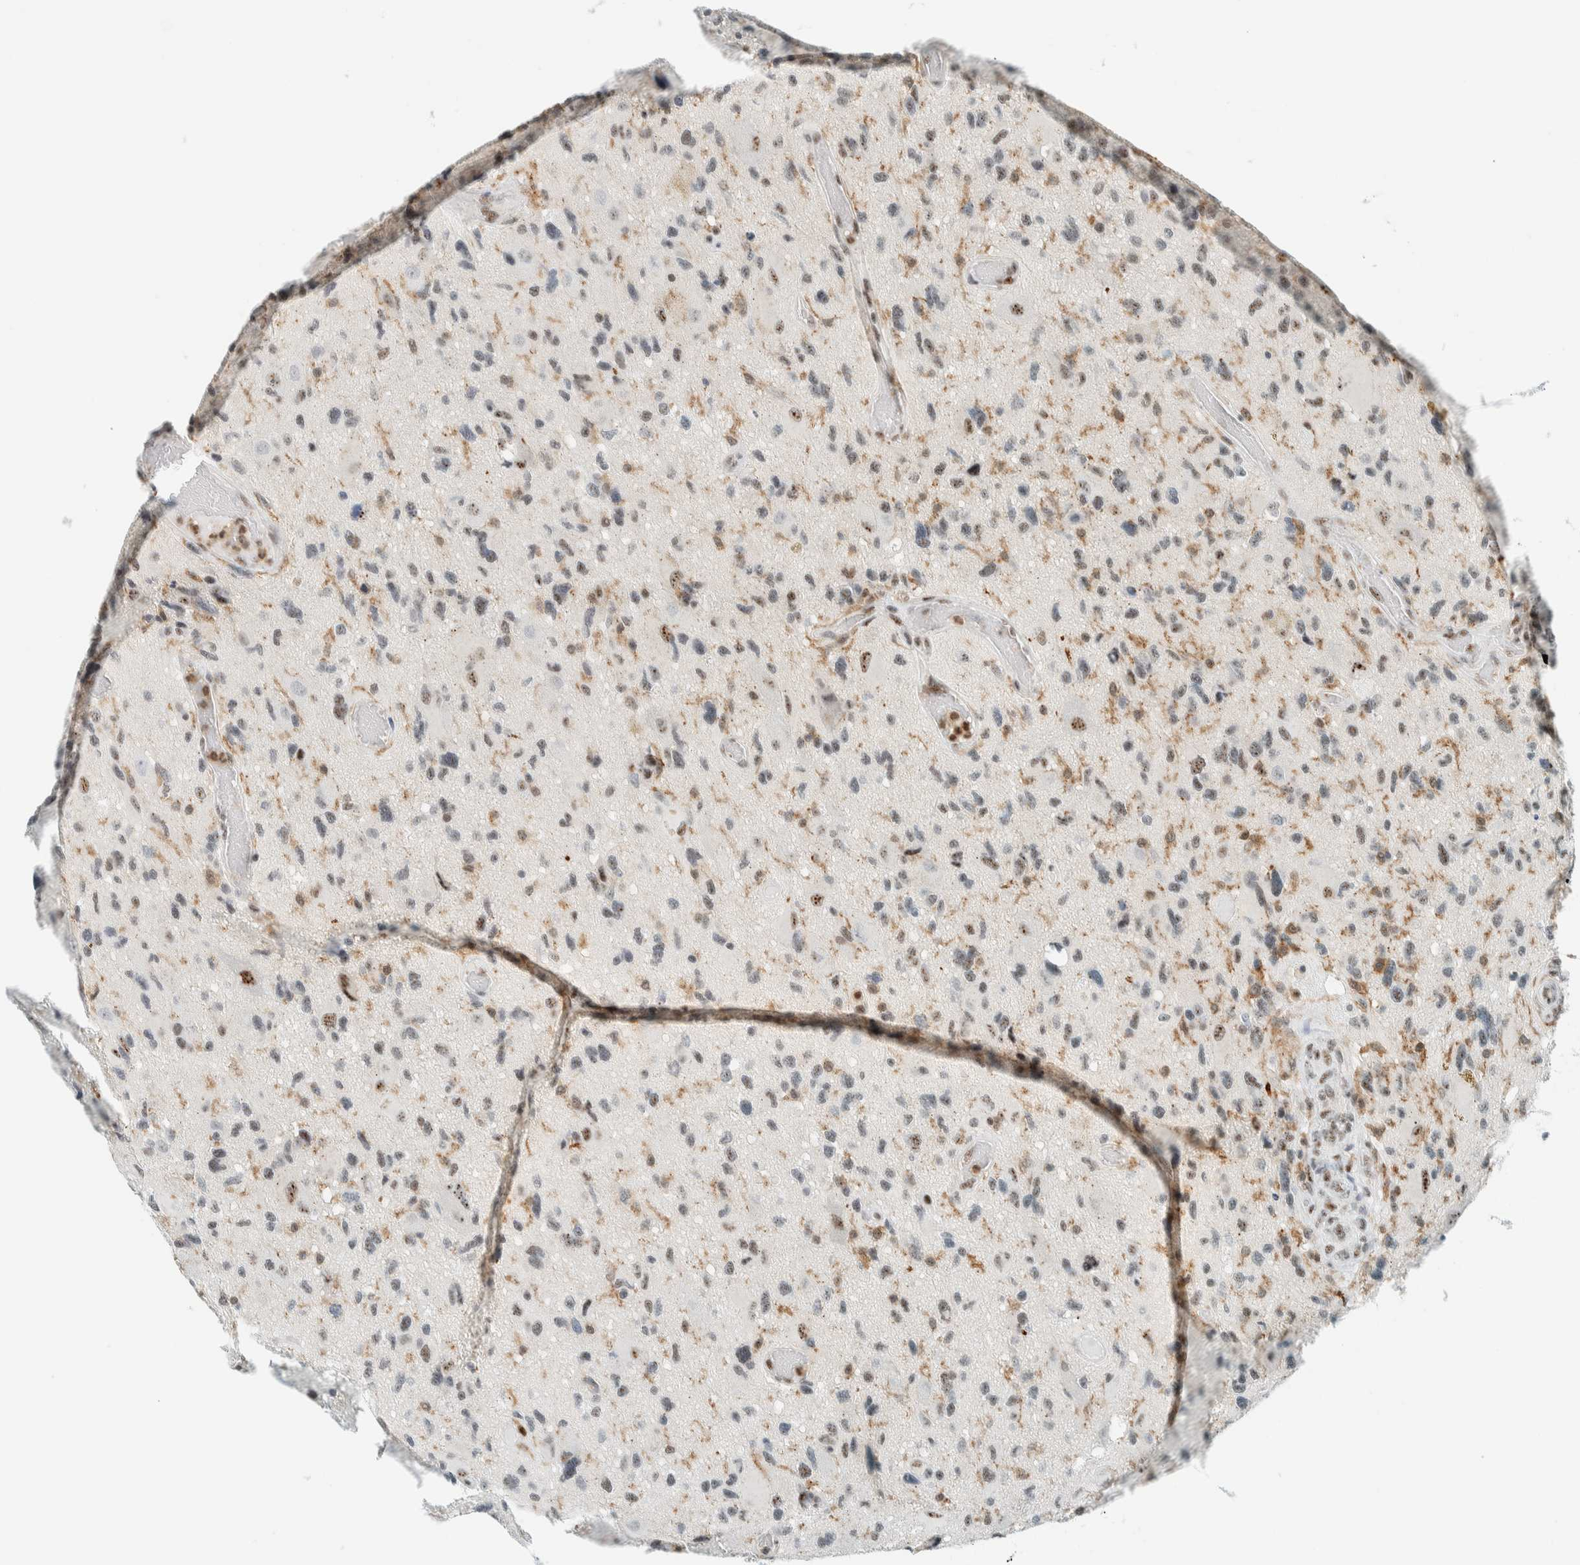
{"staining": {"intensity": "weak", "quantity": "25%-75%", "location": "nuclear"}, "tissue": "glioma", "cell_type": "Tumor cells", "image_type": "cancer", "snomed": [{"axis": "morphology", "description": "Glioma, malignant, High grade"}, {"axis": "topography", "description": "Brain"}], "caption": "Protein expression by immunohistochemistry (IHC) reveals weak nuclear positivity in about 25%-75% of tumor cells in glioma.", "gene": "CYSRT1", "patient": {"sex": "male", "age": 33}}